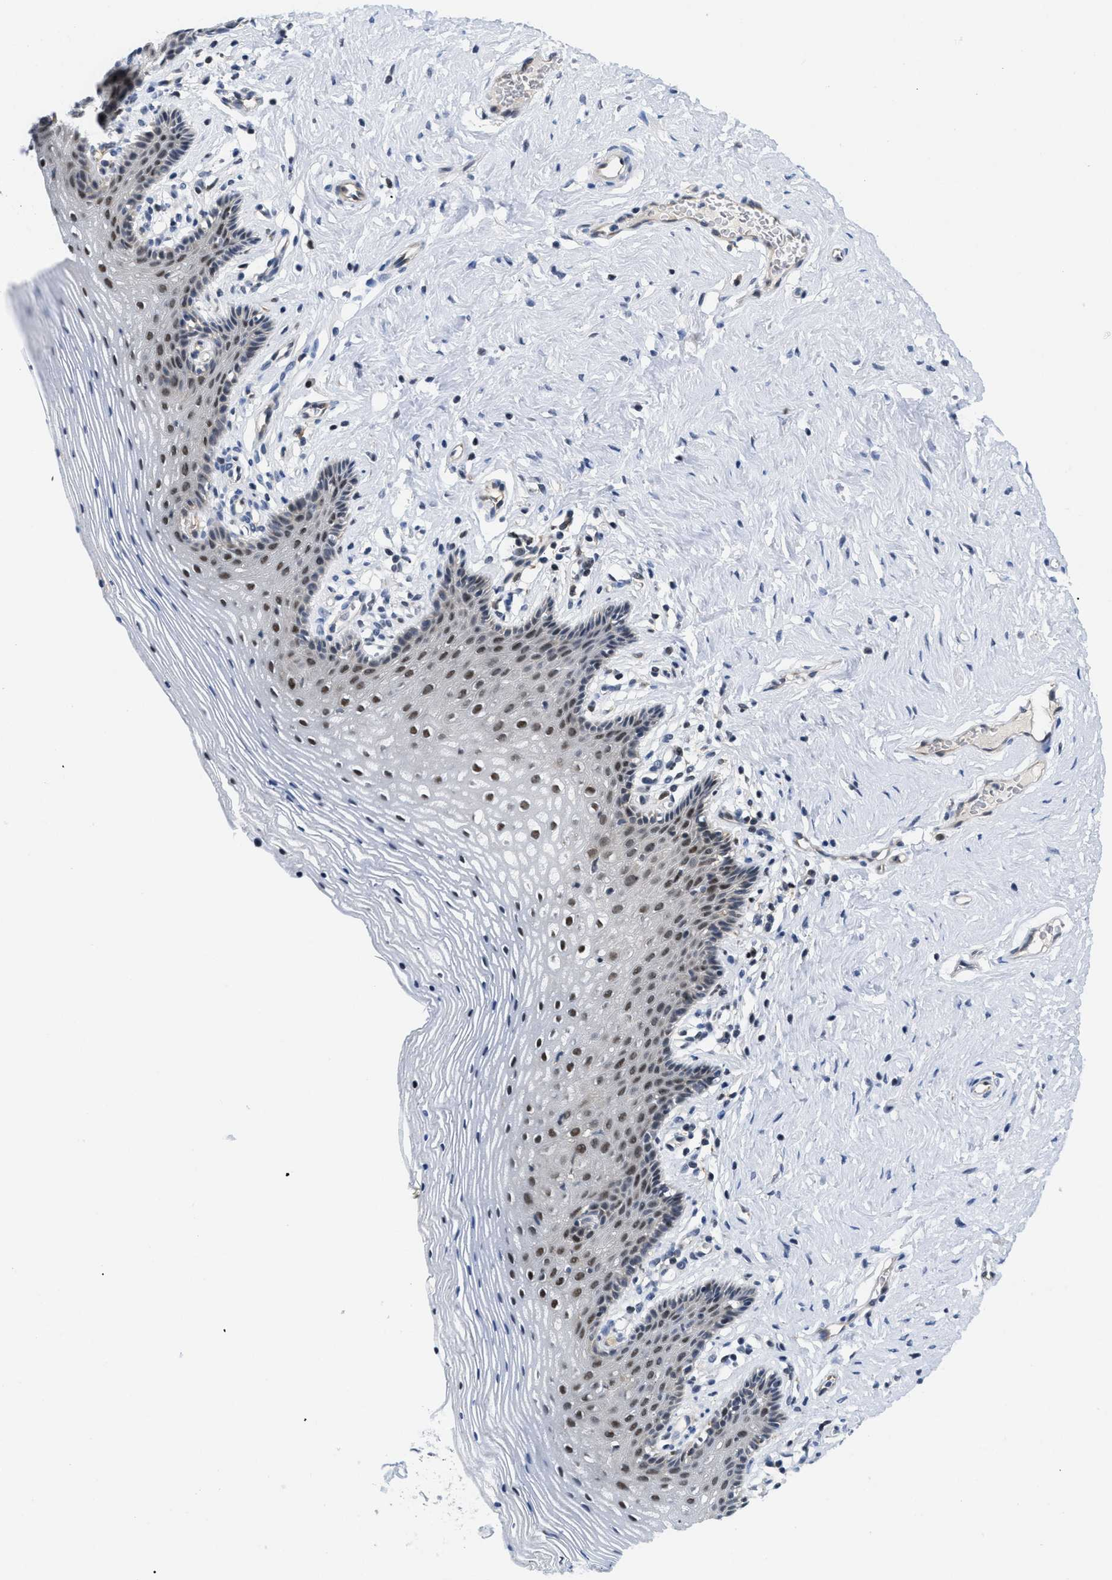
{"staining": {"intensity": "strong", "quantity": "25%-75%", "location": "nuclear"}, "tissue": "vagina", "cell_type": "Squamous epithelial cells", "image_type": "normal", "snomed": [{"axis": "morphology", "description": "Normal tissue, NOS"}, {"axis": "topography", "description": "Vagina"}], "caption": "A histopathology image of vagina stained for a protein exhibits strong nuclear brown staining in squamous epithelial cells.", "gene": "SLC29A2", "patient": {"sex": "female", "age": 32}}